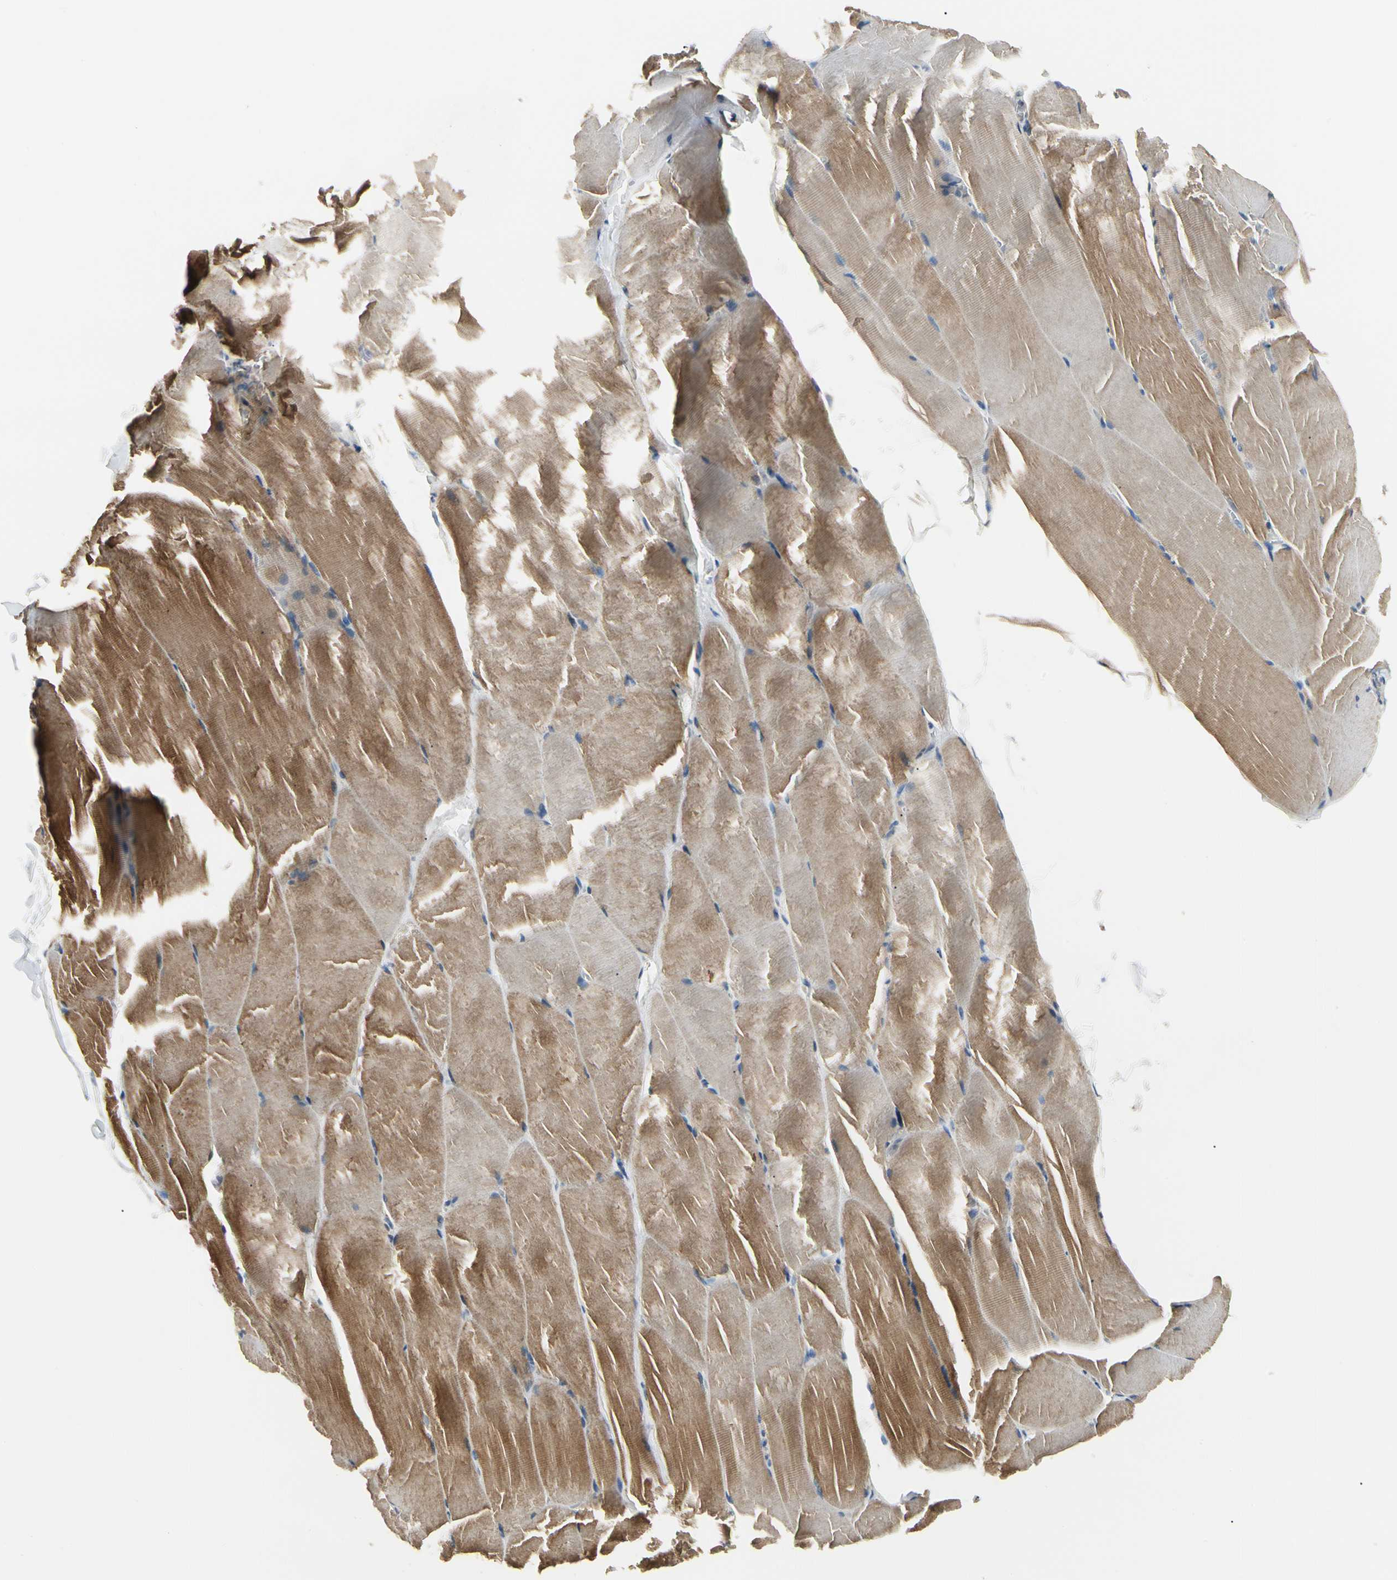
{"staining": {"intensity": "moderate", "quantity": ">75%", "location": "cytoplasmic/membranous"}, "tissue": "skeletal muscle", "cell_type": "Myocytes", "image_type": "normal", "snomed": [{"axis": "morphology", "description": "Normal tissue, NOS"}, {"axis": "topography", "description": "Skeletal muscle"}], "caption": "High-magnification brightfield microscopy of benign skeletal muscle stained with DAB (brown) and counterstained with hematoxylin (blue). myocytes exhibit moderate cytoplasmic/membranous positivity is seen in about>75% of cells.", "gene": "NME1", "patient": {"sex": "male", "age": 71}}